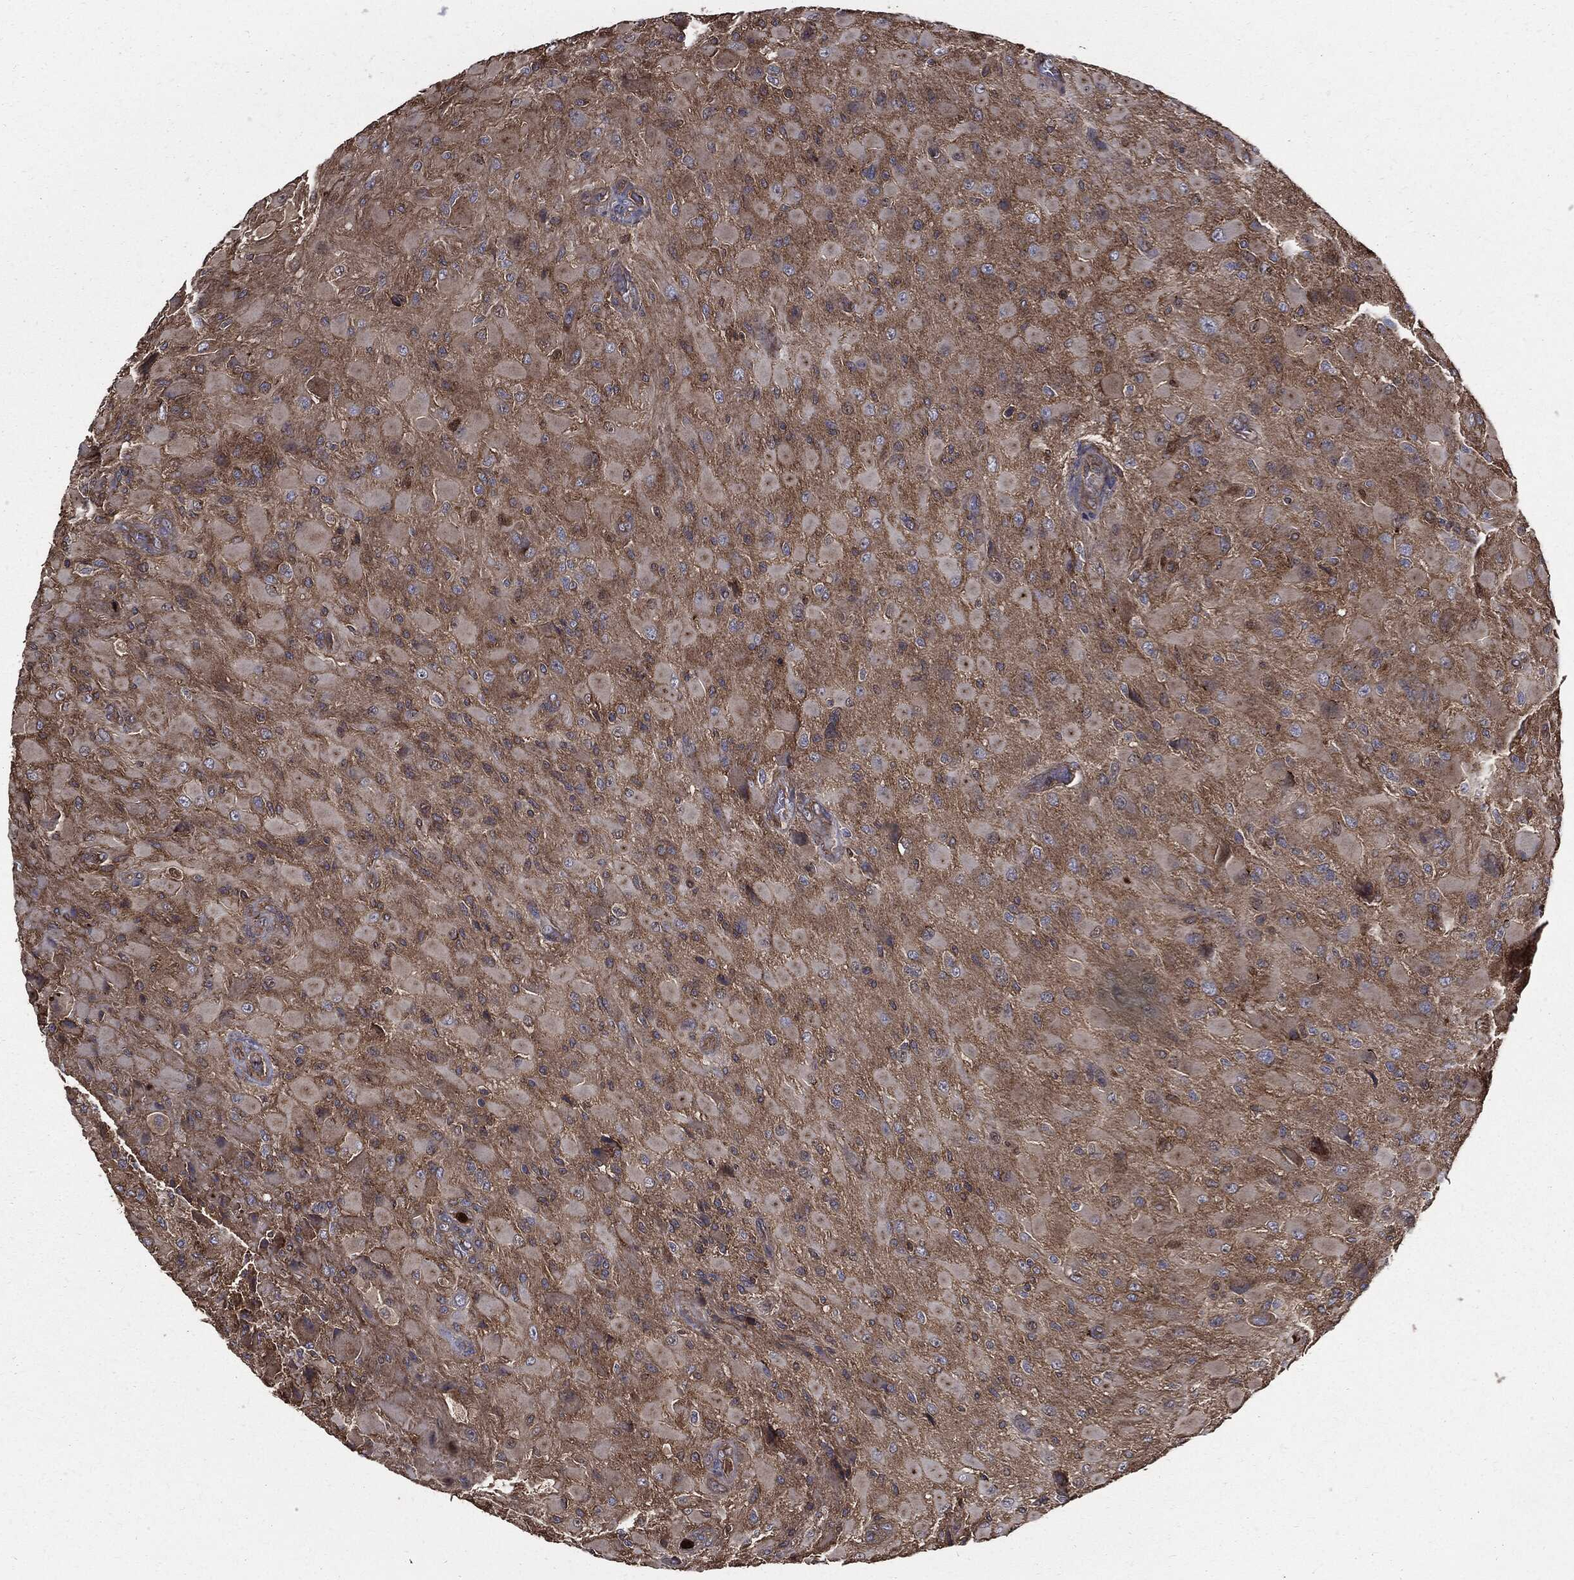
{"staining": {"intensity": "moderate", "quantity": ">75%", "location": "cytoplasmic/membranous"}, "tissue": "glioma", "cell_type": "Tumor cells", "image_type": "cancer", "snomed": [{"axis": "morphology", "description": "Glioma, malignant, High grade"}, {"axis": "topography", "description": "Cerebral cortex"}], "caption": "A medium amount of moderate cytoplasmic/membranous expression is appreciated in about >75% of tumor cells in glioma tissue. The staining was performed using DAB to visualize the protein expression in brown, while the nuclei were stained in blue with hematoxylin (Magnification: 20x).", "gene": "PDCD6IP", "patient": {"sex": "male", "age": 35}}